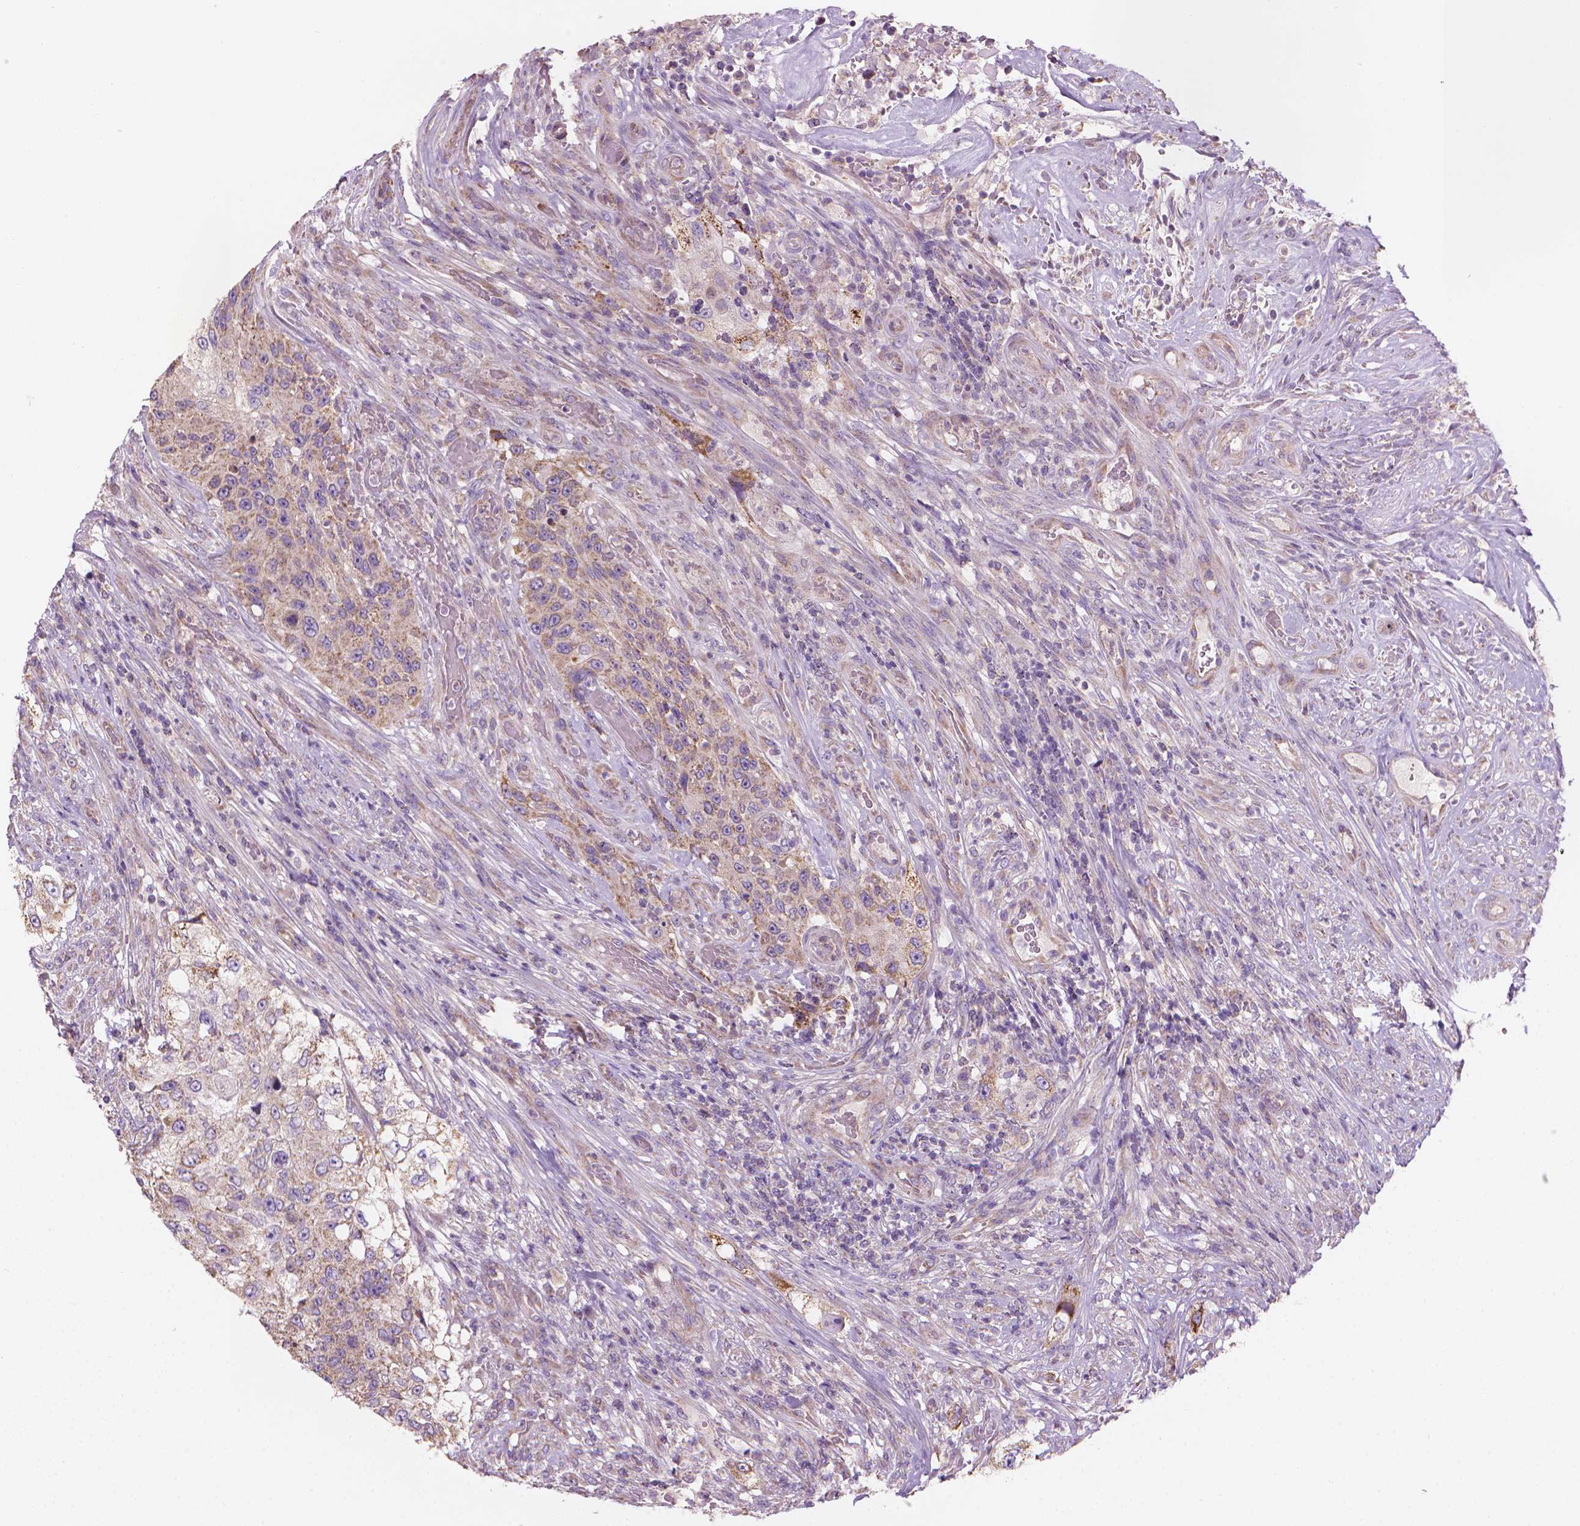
{"staining": {"intensity": "moderate", "quantity": "25%-75%", "location": "cytoplasmic/membranous"}, "tissue": "urothelial cancer", "cell_type": "Tumor cells", "image_type": "cancer", "snomed": [{"axis": "morphology", "description": "Urothelial carcinoma, High grade"}, {"axis": "topography", "description": "Urinary bladder"}], "caption": "Urothelial carcinoma (high-grade) stained for a protein exhibits moderate cytoplasmic/membranous positivity in tumor cells.", "gene": "TTC29", "patient": {"sex": "female", "age": 60}}